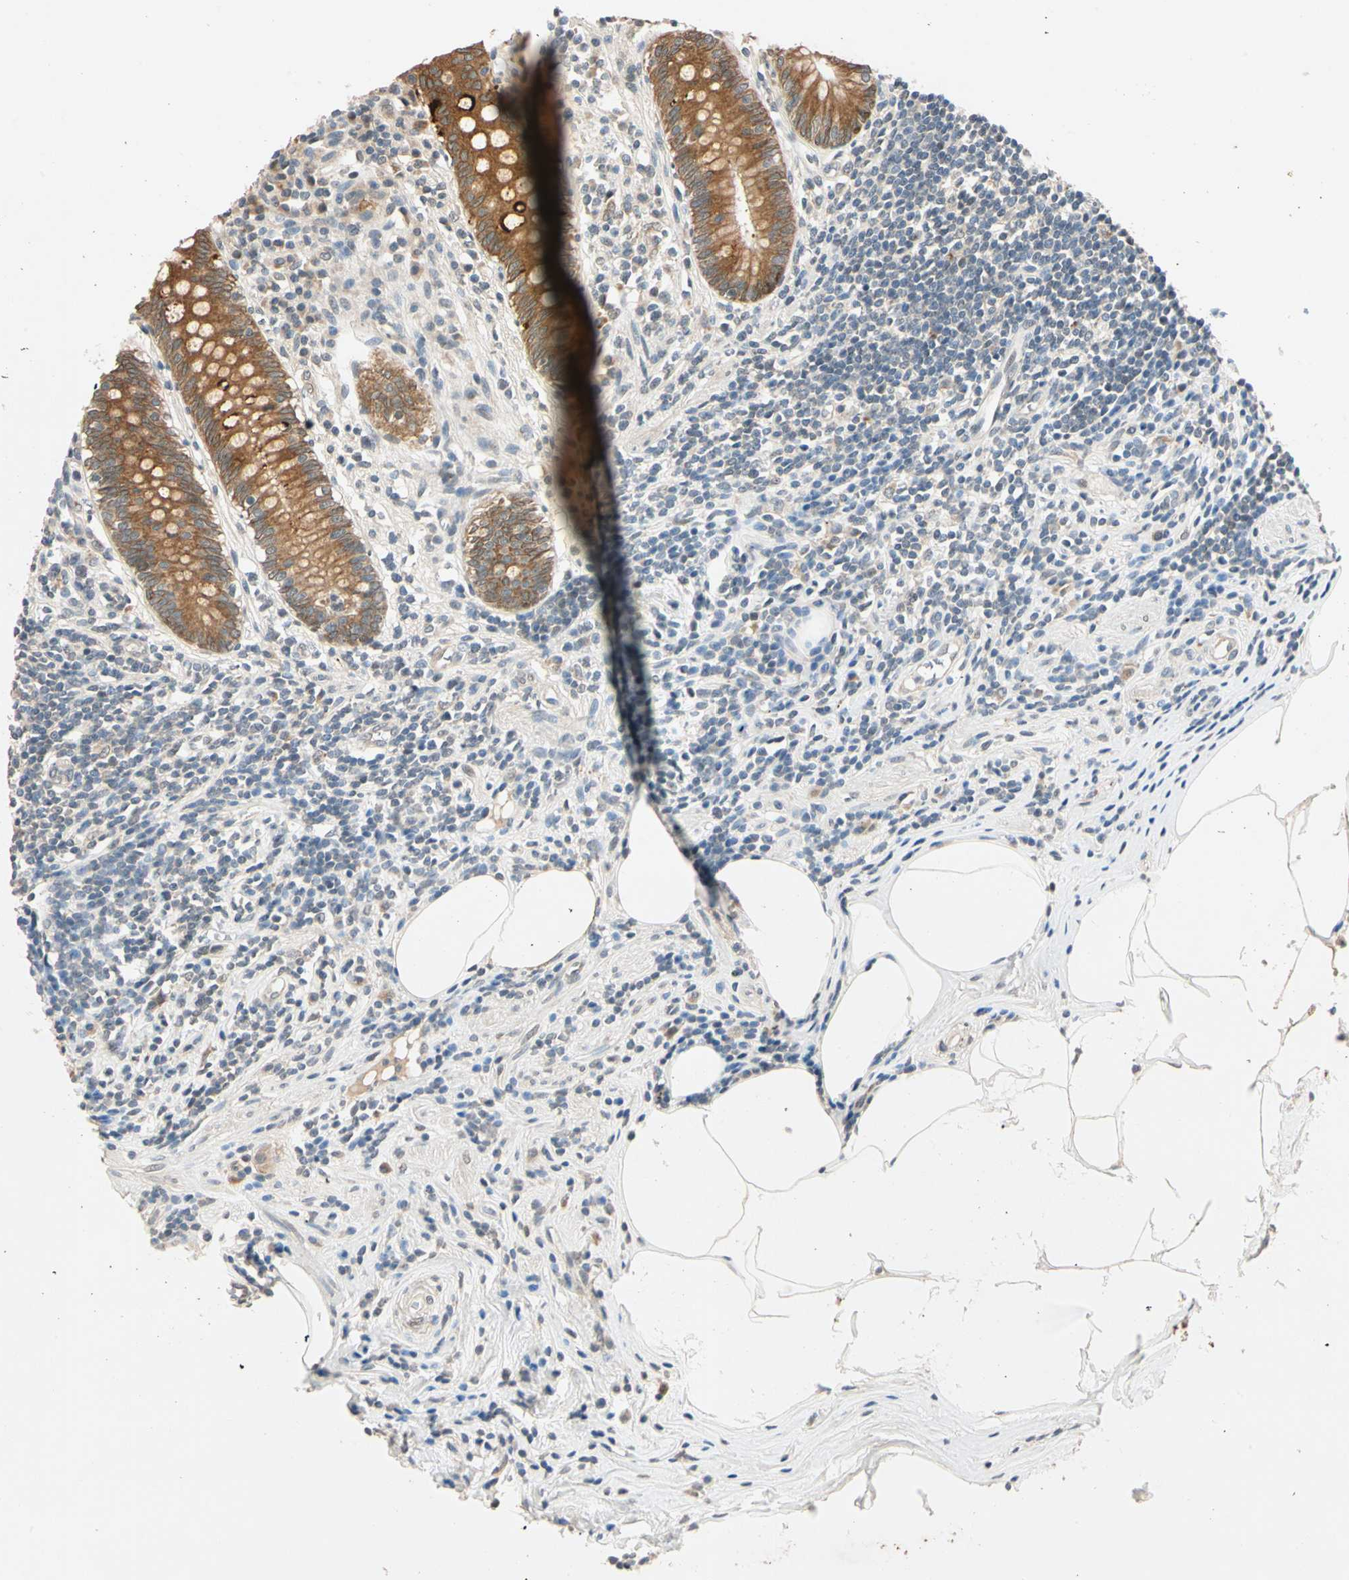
{"staining": {"intensity": "moderate", "quantity": ">75%", "location": "cytoplasmic/membranous"}, "tissue": "appendix", "cell_type": "Glandular cells", "image_type": "normal", "snomed": [{"axis": "morphology", "description": "Normal tissue, NOS"}, {"axis": "topography", "description": "Appendix"}], "caption": "High-magnification brightfield microscopy of unremarkable appendix stained with DAB (3,3'-diaminobenzidine) (brown) and counterstained with hematoxylin (blue). glandular cells exhibit moderate cytoplasmic/membranous expression is appreciated in approximately>75% of cells. Using DAB (brown) and hematoxylin (blue) stains, captured at high magnification using brightfield microscopy.", "gene": "ACSL5", "patient": {"sex": "female", "age": 50}}